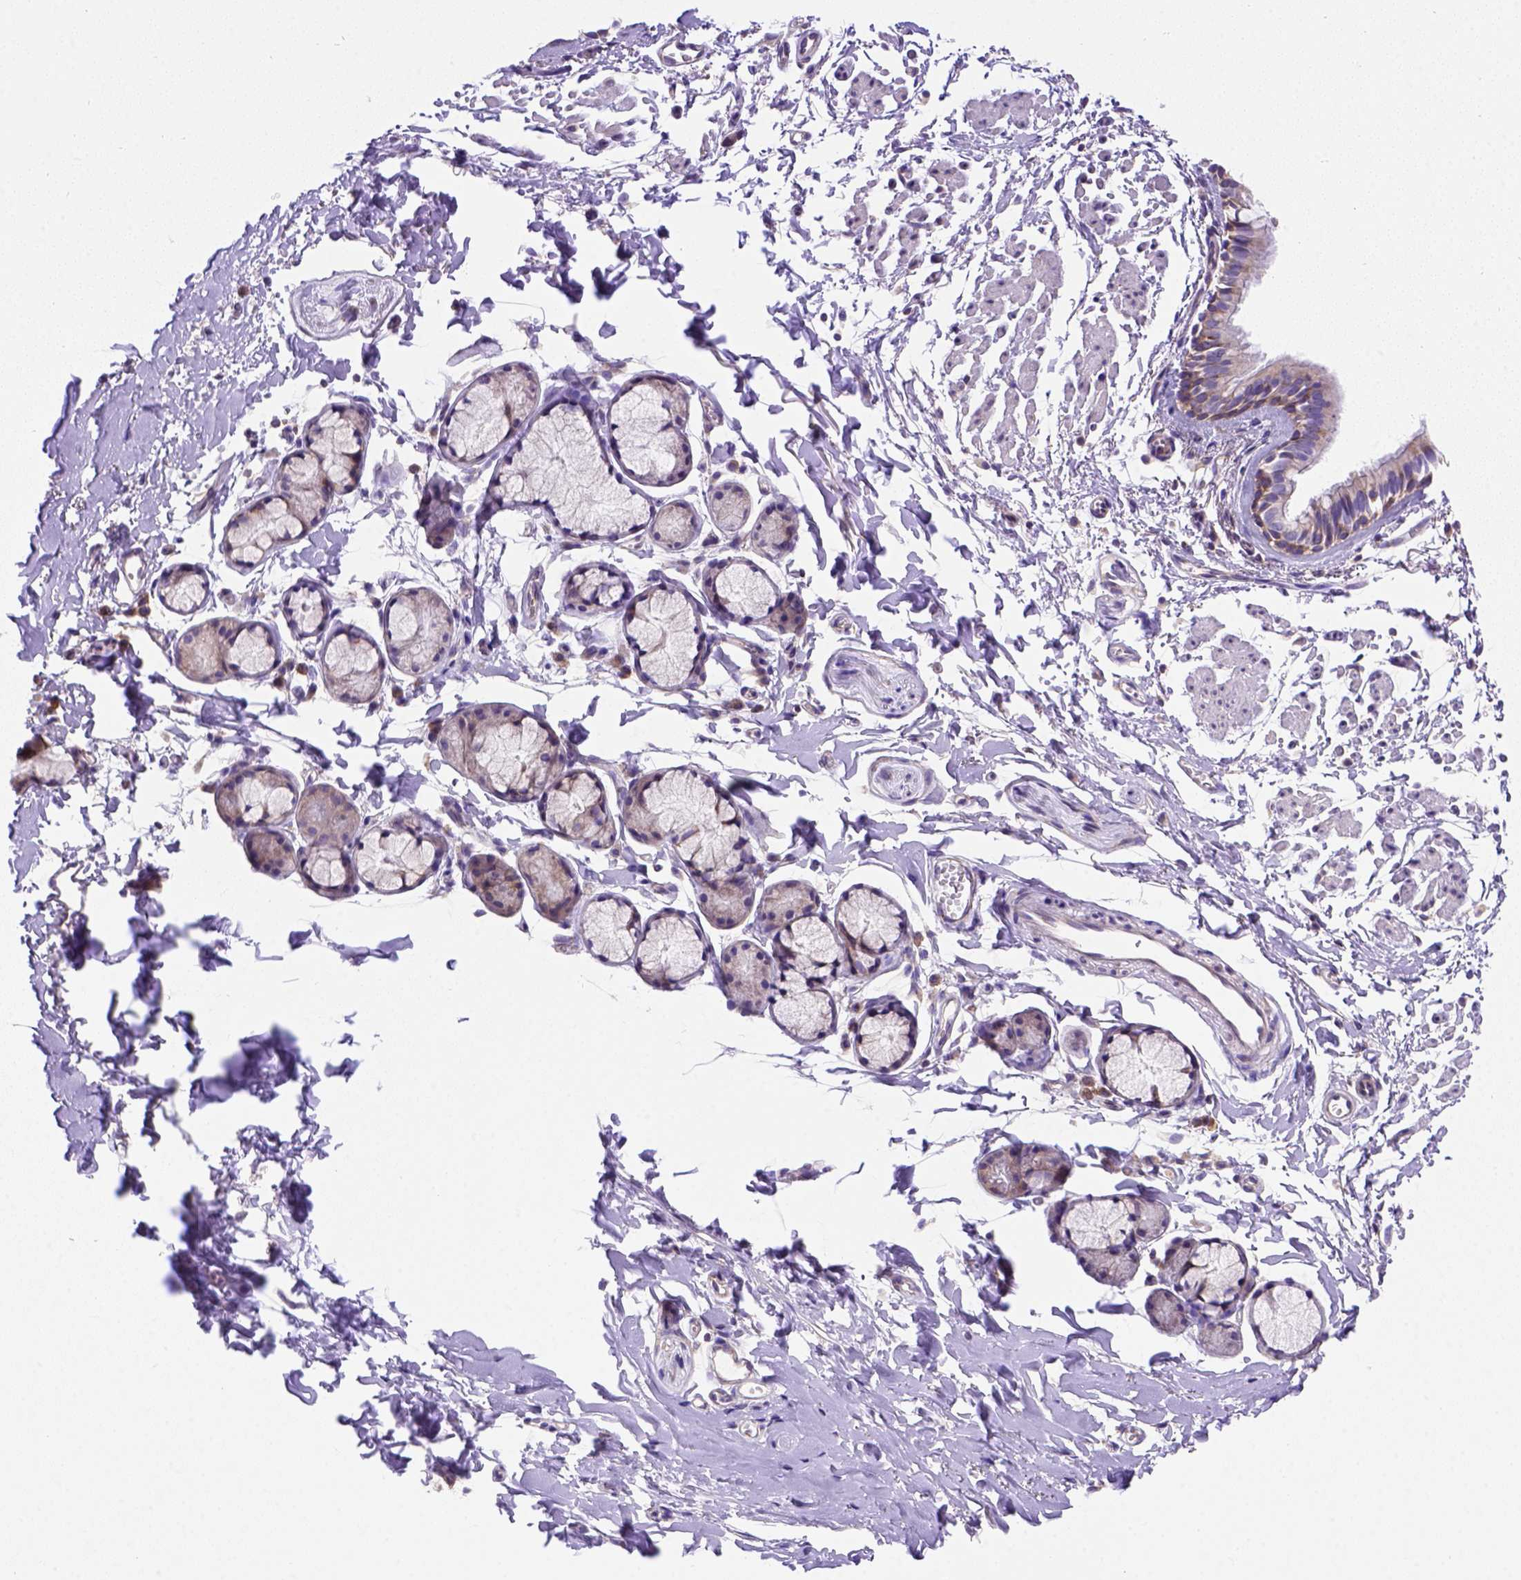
{"staining": {"intensity": "strong", "quantity": "<25%", "location": "cytoplasmic/membranous,nuclear"}, "tissue": "bronchus", "cell_type": "Respiratory epithelial cells", "image_type": "normal", "snomed": [{"axis": "morphology", "description": "Normal tissue, NOS"}, {"axis": "topography", "description": "Cartilage tissue"}, {"axis": "topography", "description": "Bronchus"}], "caption": "Strong cytoplasmic/membranous,nuclear expression for a protein is appreciated in approximately <25% of respiratory epithelial cells of benign bronchus using immunohistochemistry.", "gene": "FOXI1", "patient": {"sex": "female", "age": 59}}